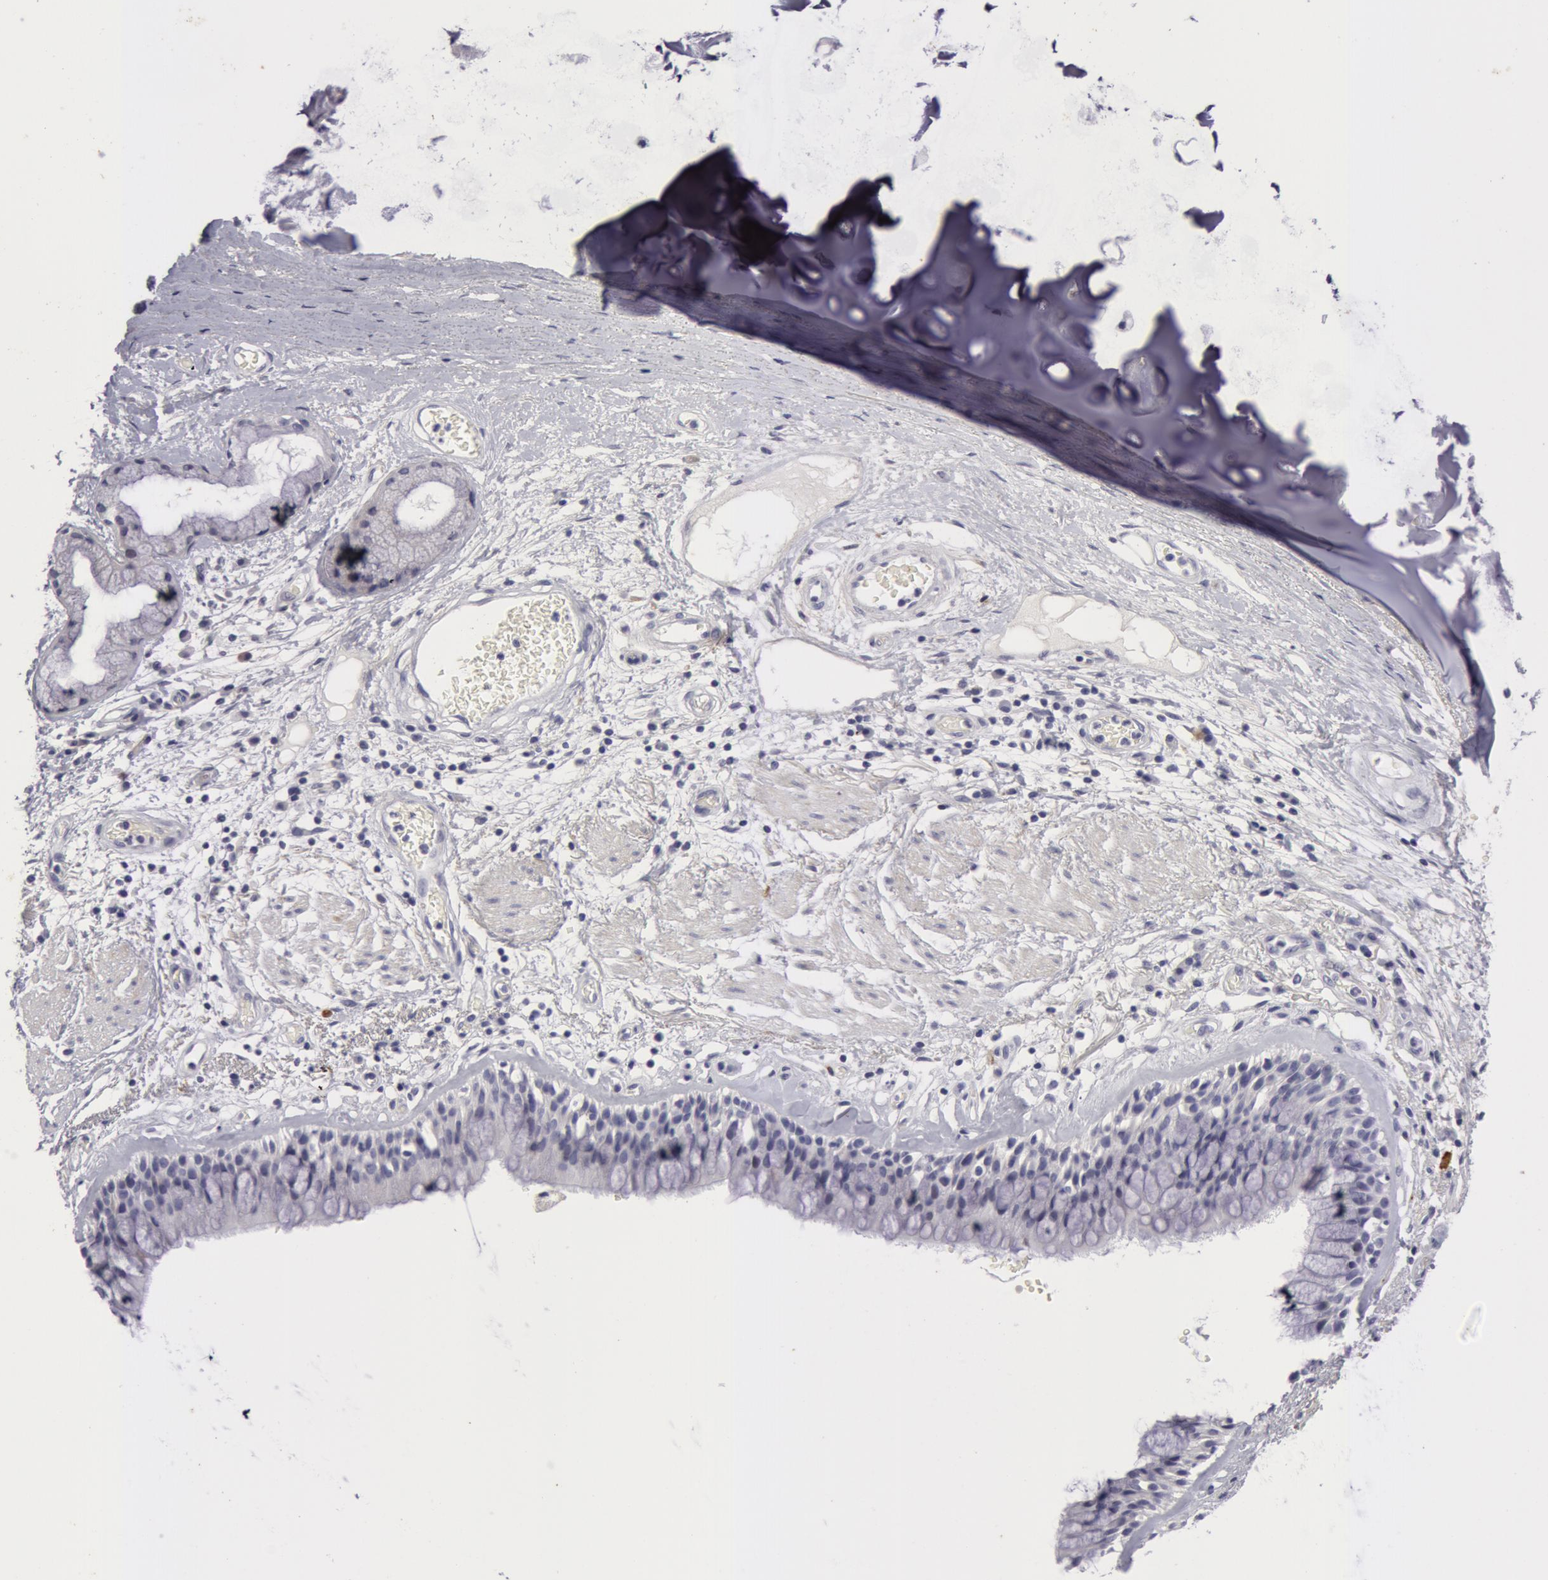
{"staining": {"intensity": "negative", "quantity": "none", "location": "none"}, "tissue": "bronchus", "cell_type": "Respiratory epithelial cells", "image_type": "normal", "snomed": [{"axis": "morphology", "description": "Normal tissue, NOS"}, {"axis": "topography", "description": "Bronchus"}, {"axis": "topography", "description": "Lung"}], "caption": "Bronchus stained for a protein using IHC shows no expression respiratory epithelial cells.", "gene": "NLGN4X", "patient": {"sex": "female", "age": 57}}